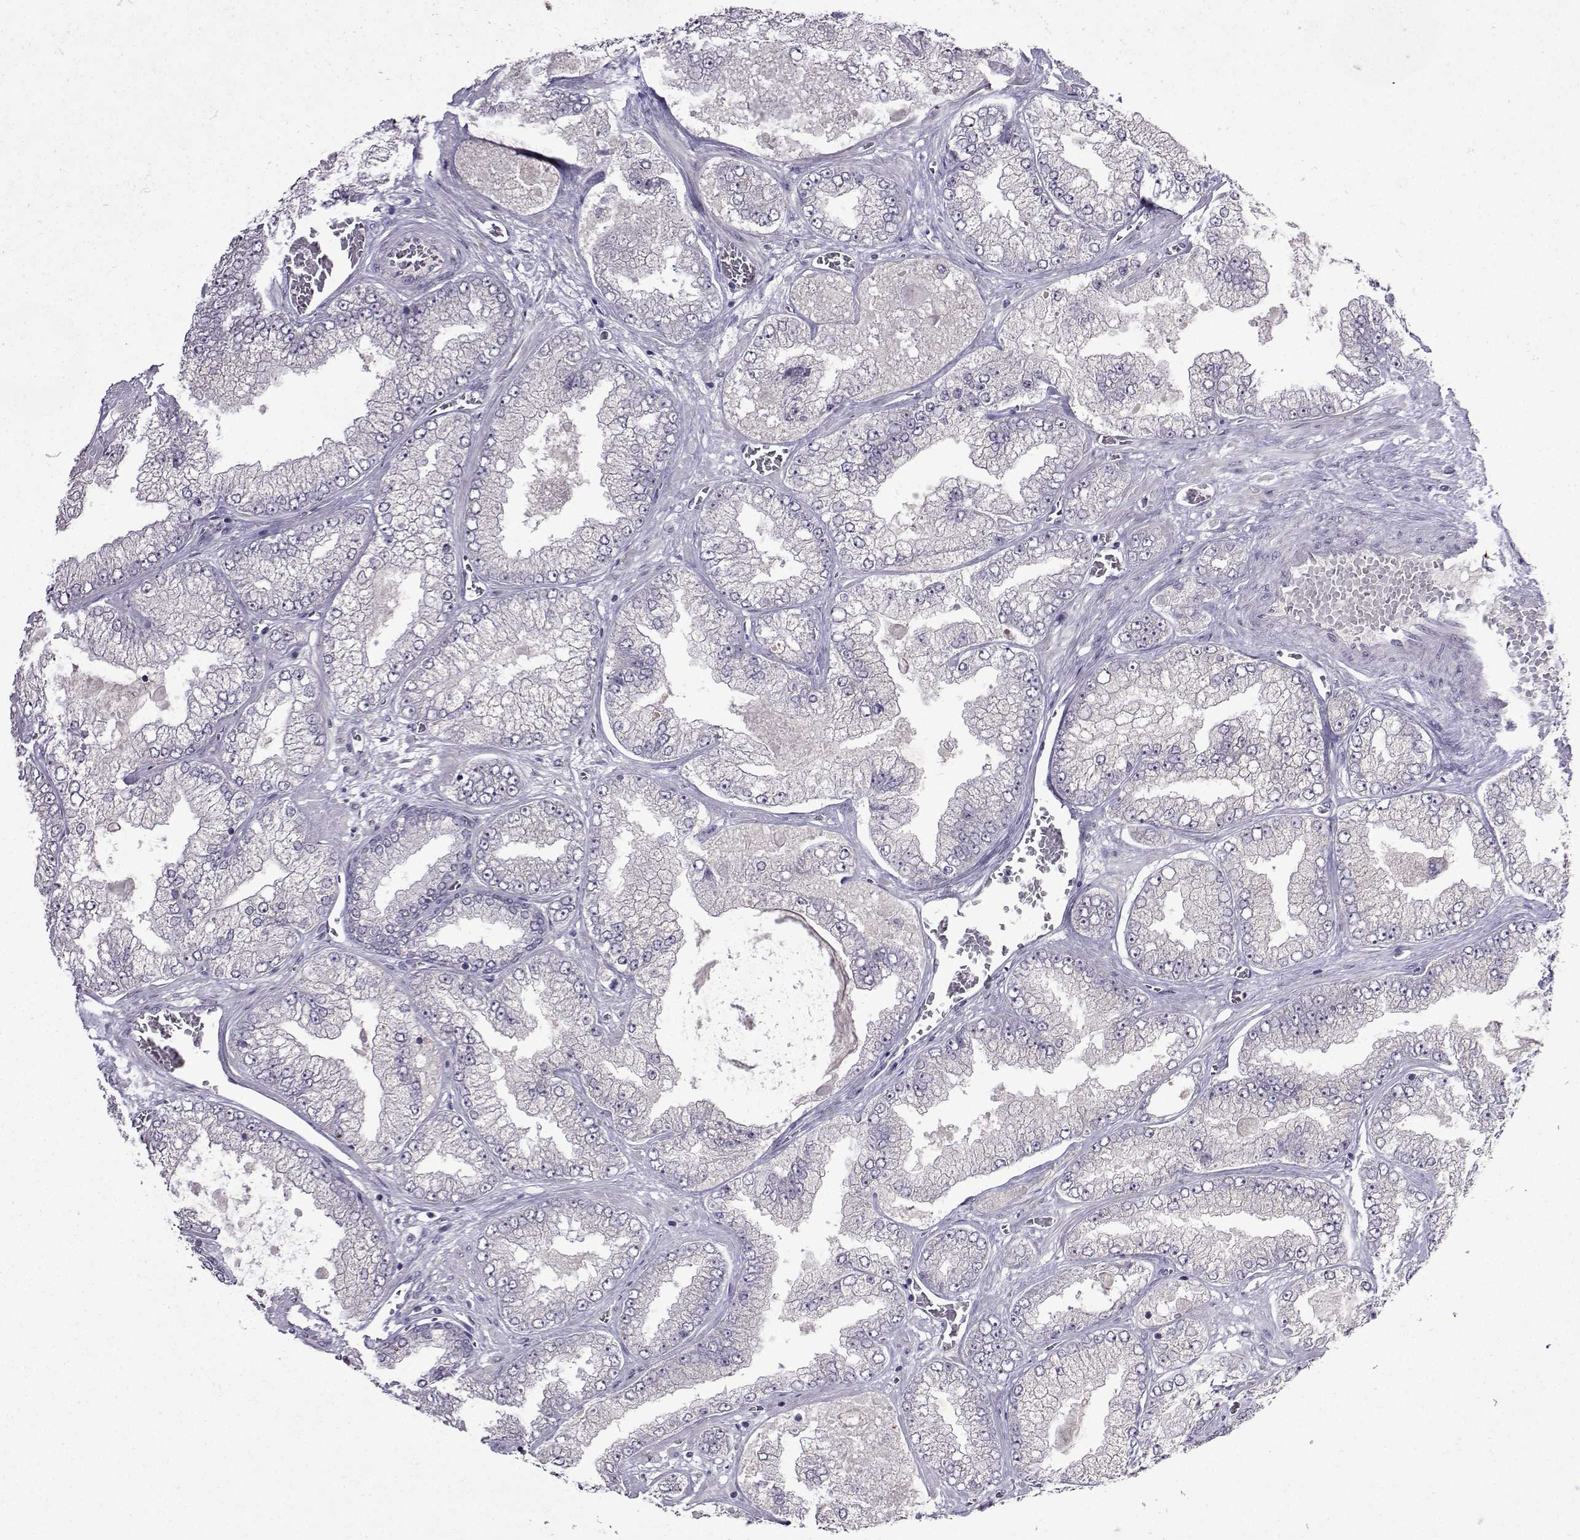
{"staining": {"intensity": "negative", "quantity": "none", "location": "none"}, "tissue": "prostate cancer", "cell_type": "Tumor cells", "image_type": "cancer", "snomed": [{"axis": "morphology", "description": "Adenocarcinoma, Low grade"}, {"axis": "topography", "description": "Prostate"}], "caption": "IHC photomicrograph of neoplastic tissue: low-grade adenocarcinoma (prostate) stained with DAB (3,3'-diaminobenzidine) exhibits no significant protein positivity in tumor cells.", "gene": "CCL28", "patient": {"sex": "male", "age": 57}}